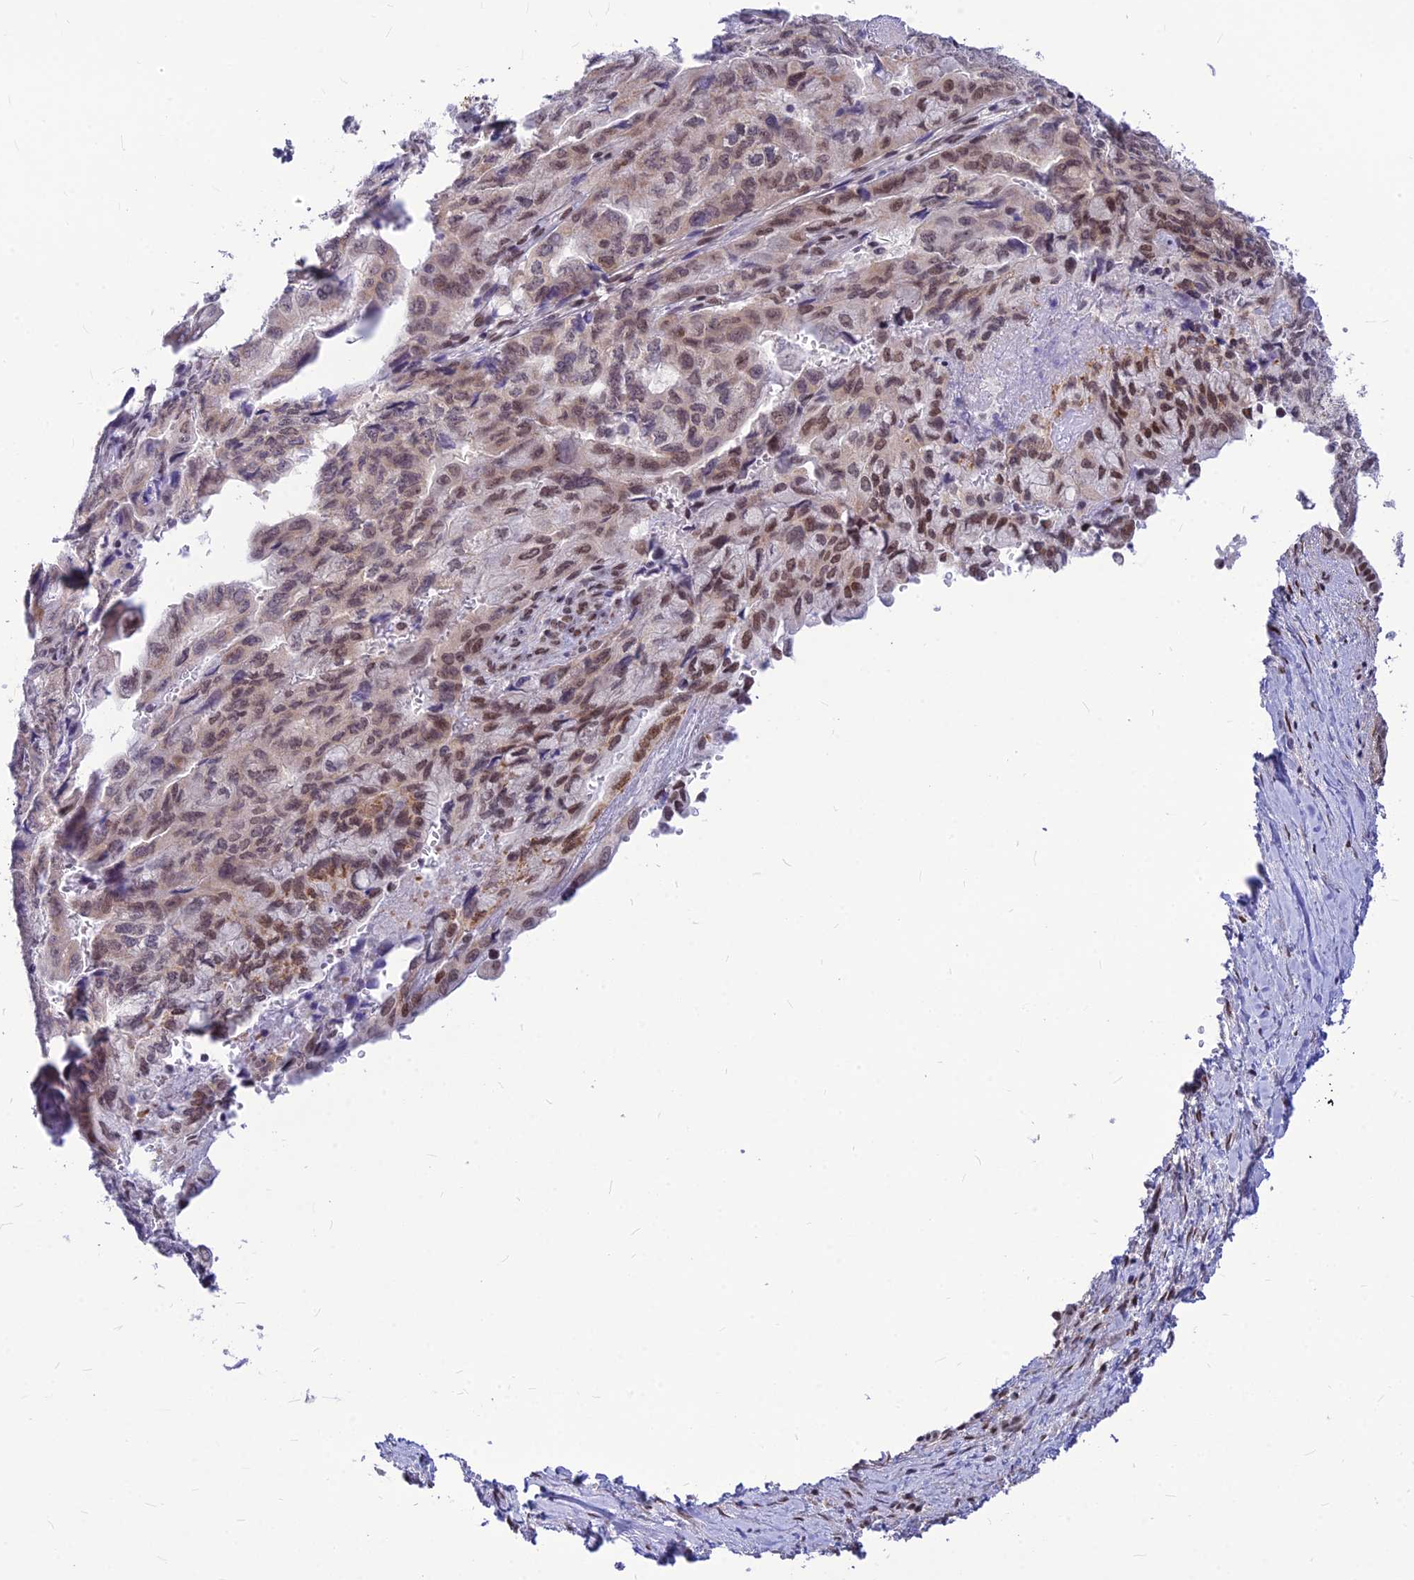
{"staining": {"intensity": "moderate", "quantity": ">75%", "location": "nuclear"}, "tissue": "pancreatic cancer", "cell_type": "Tumor cells", "image_type": "cancer", "snomed": [{"axis": "morphology", "description": "Adenocarcinoma, NOS"}, {"axis": "topography", "description": "Pancreas"}], "caption": "Tumor cells exhibit medium levels of moderate nuclear staining in approximately >75% of cells in human pancreatic cancer (adenocarcinoma).", "gene": "KCTD13", "patient": {"sex": "male", "age": 51}}